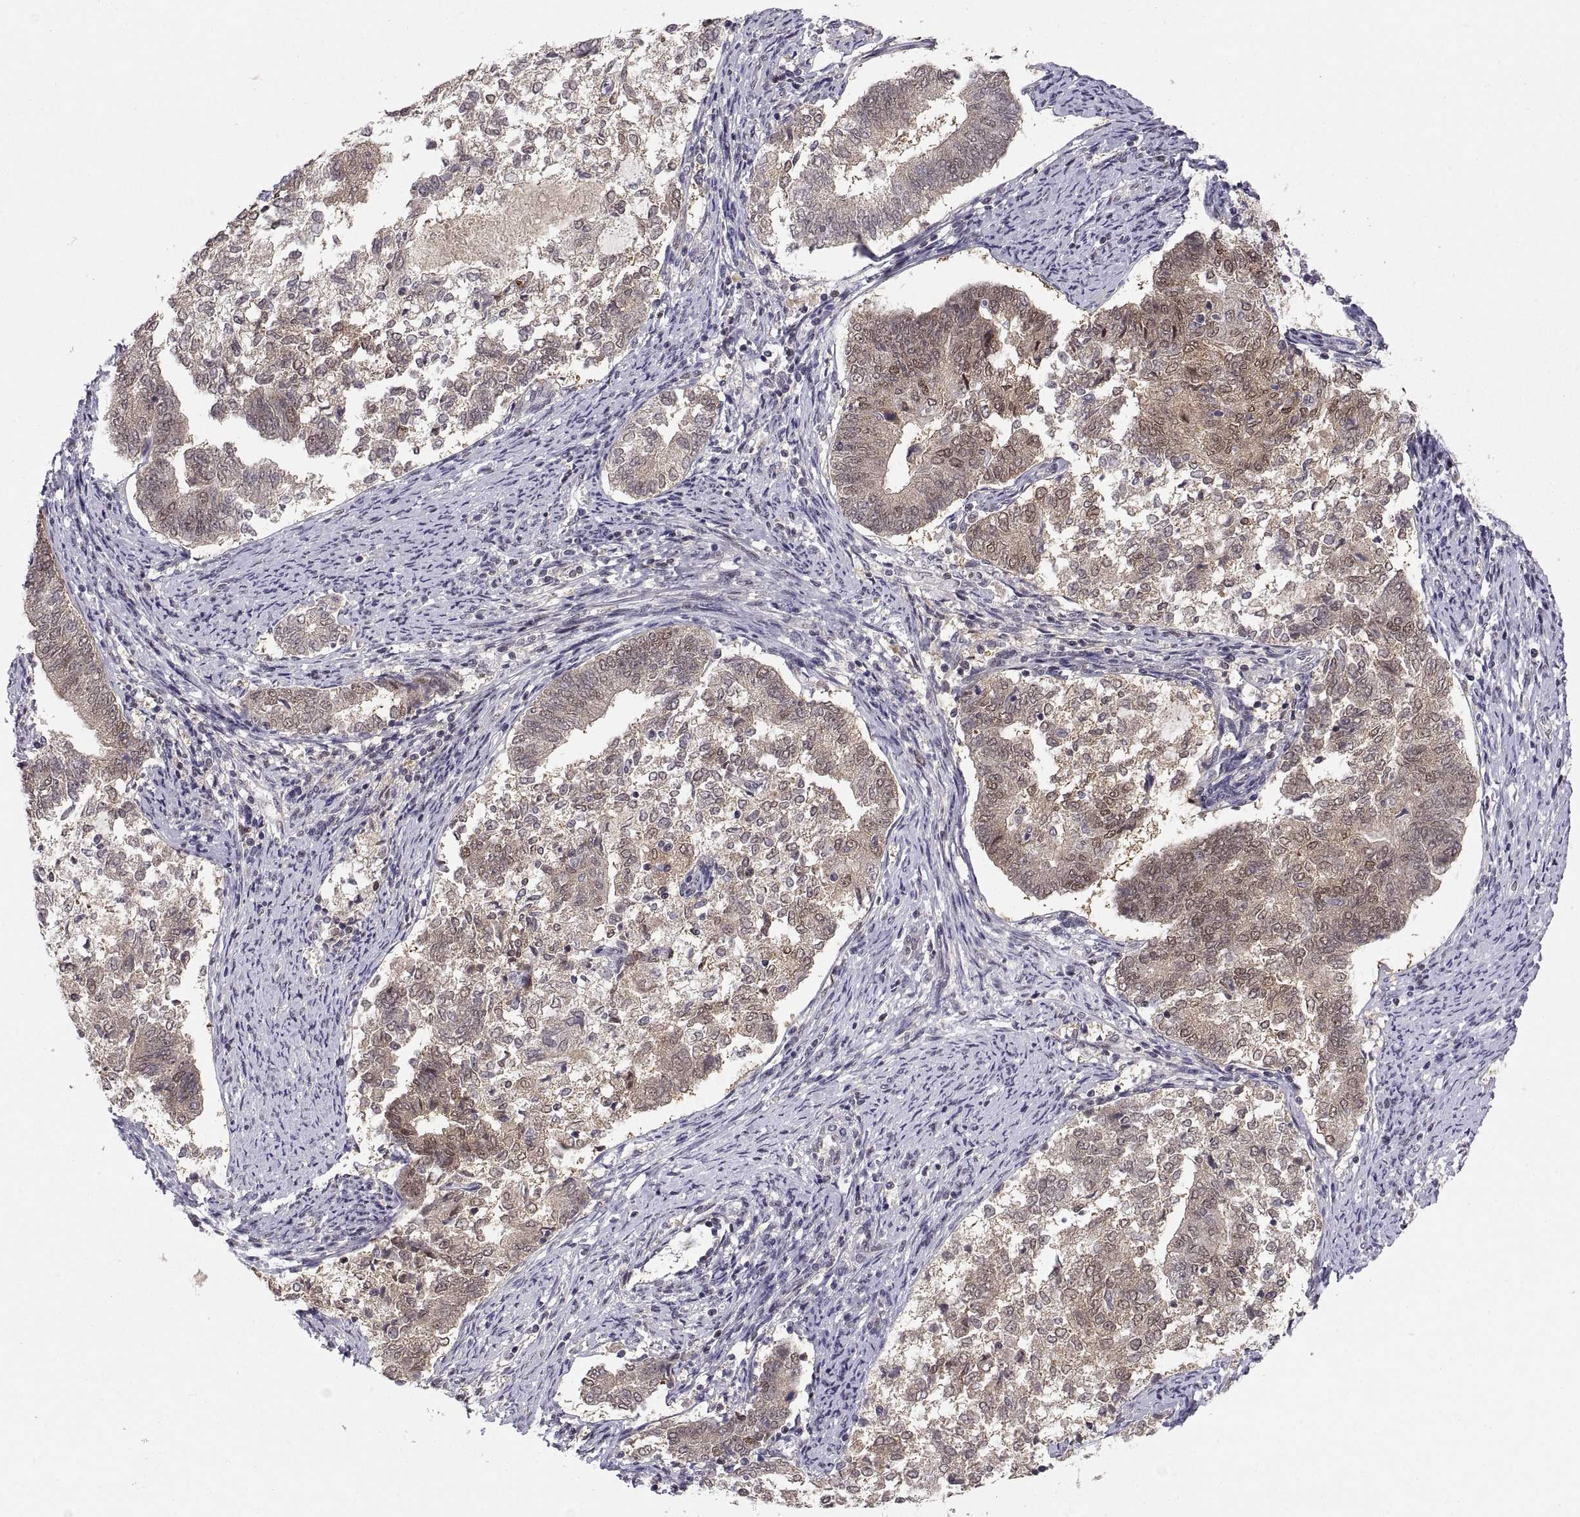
{"staining": {"intensity": "weak", "quantity": "25%-75%", "location": "cytoplasmic/membranous"}, "tissue": "endometrial cancer", "cell_type": "Tumor cells", "image_type": "cancer", "snomed": [{"axis": "morphology", "description": "Adenocarcinoma, NOS"}, {"axis": "topography", "description": "Endometrium"}], "caption": "Immunohistochemical staining of endometrial cancer exhibits low levels of weak cytoplasmic/membranous protein positivity in about 25%-75% of tumor cells.", "gene": "CHFR", "patient": {"sex": "female", "age": 65}}